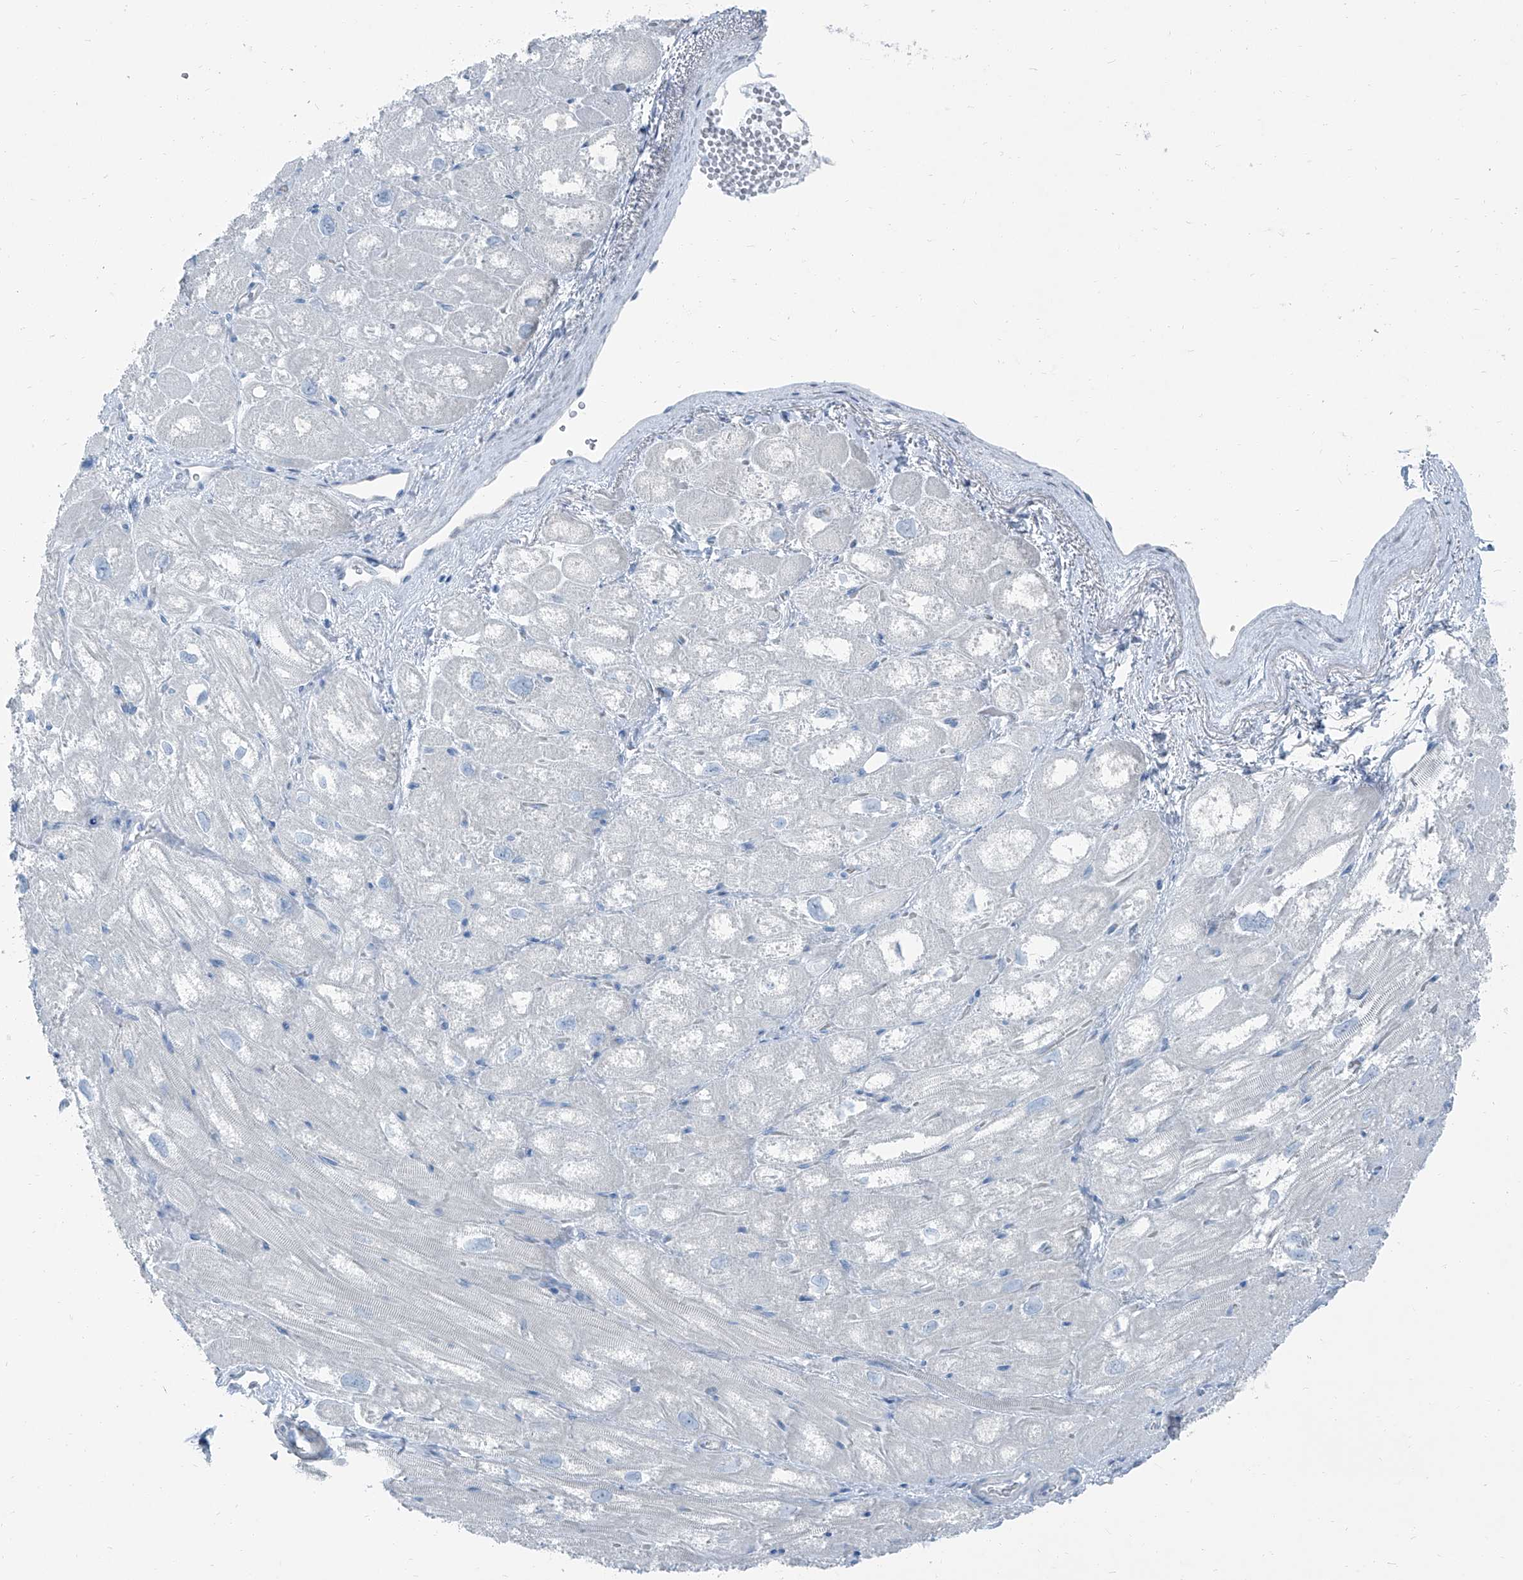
{"staining": {"intensity": "negative", "quantity": "none", "location": "none"}, "tissue": "heart muscle", "cell_type": "Cardiomyocytes", "image_type": "normal", "snomed": [{"axis": "morphology", "description": "Normal tissue, NOS"}, {"axis": "topography", "description": "Heart"}], "caption": "A photomicrograph of heart muscle stained for a protein exhibits no brown staining in cardiomyocytes. (Brightfield microscopy of DAB immunohistochemistry (IHC) at high magnification).", "gene": "RGN", "patient": {"sex": "male", "age": 50}}